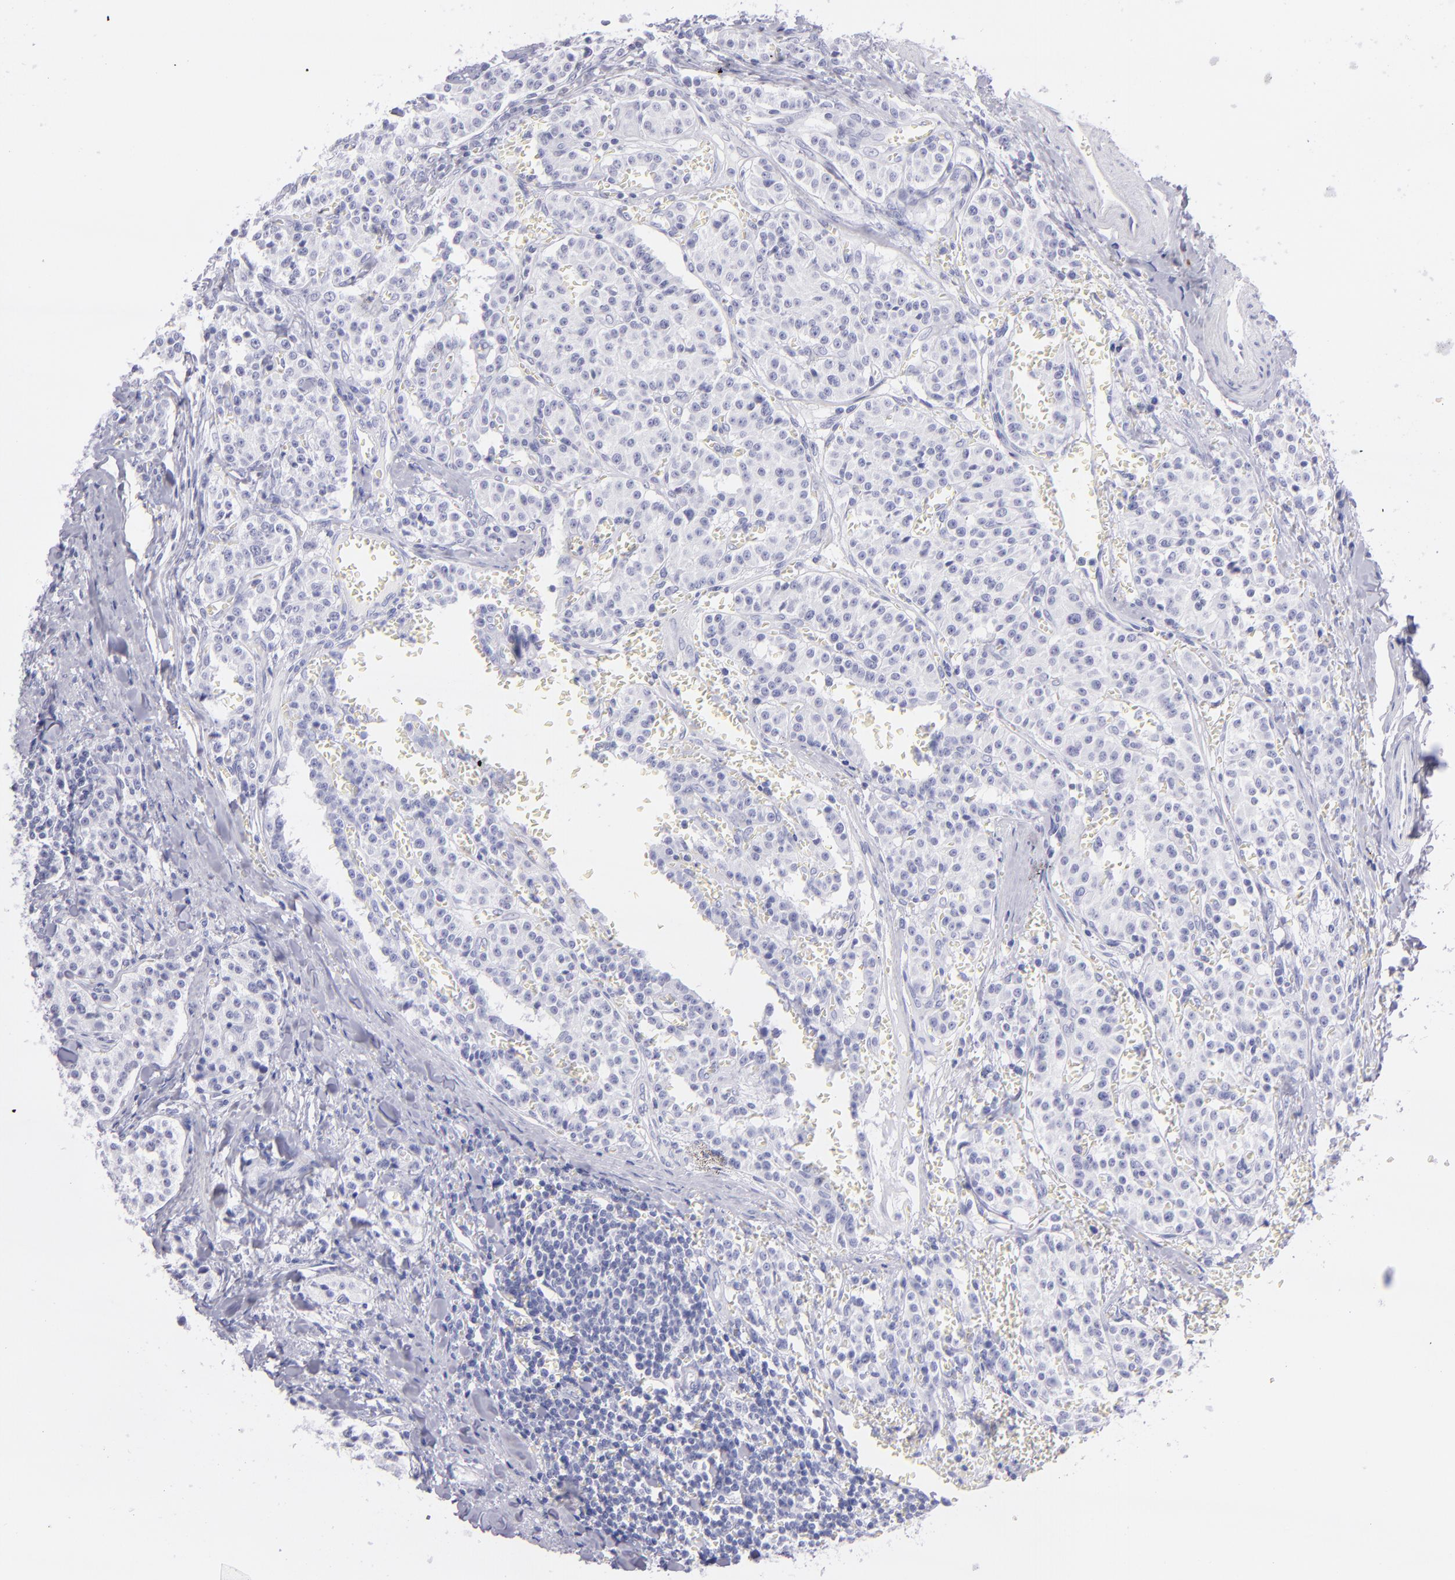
{"staining": {"intensity": "negative", "quantity": "none", "location": "none"}, "tissue": "carcinoid", "cell_type": "Tumor cells", "image_type": "cancer", "snomed": [{"axis": "morphology", "description": "Carcinoid, malignant, NOS"}, {"axis": "topography", "description": "Stomach"}], "caption": "This is an immunohistochemistry histopathology image of human malignant carcinoid. There is no expression in tumor cells.", "gene": "PRPH", "patient": {"sex": "female", "age": 76}}